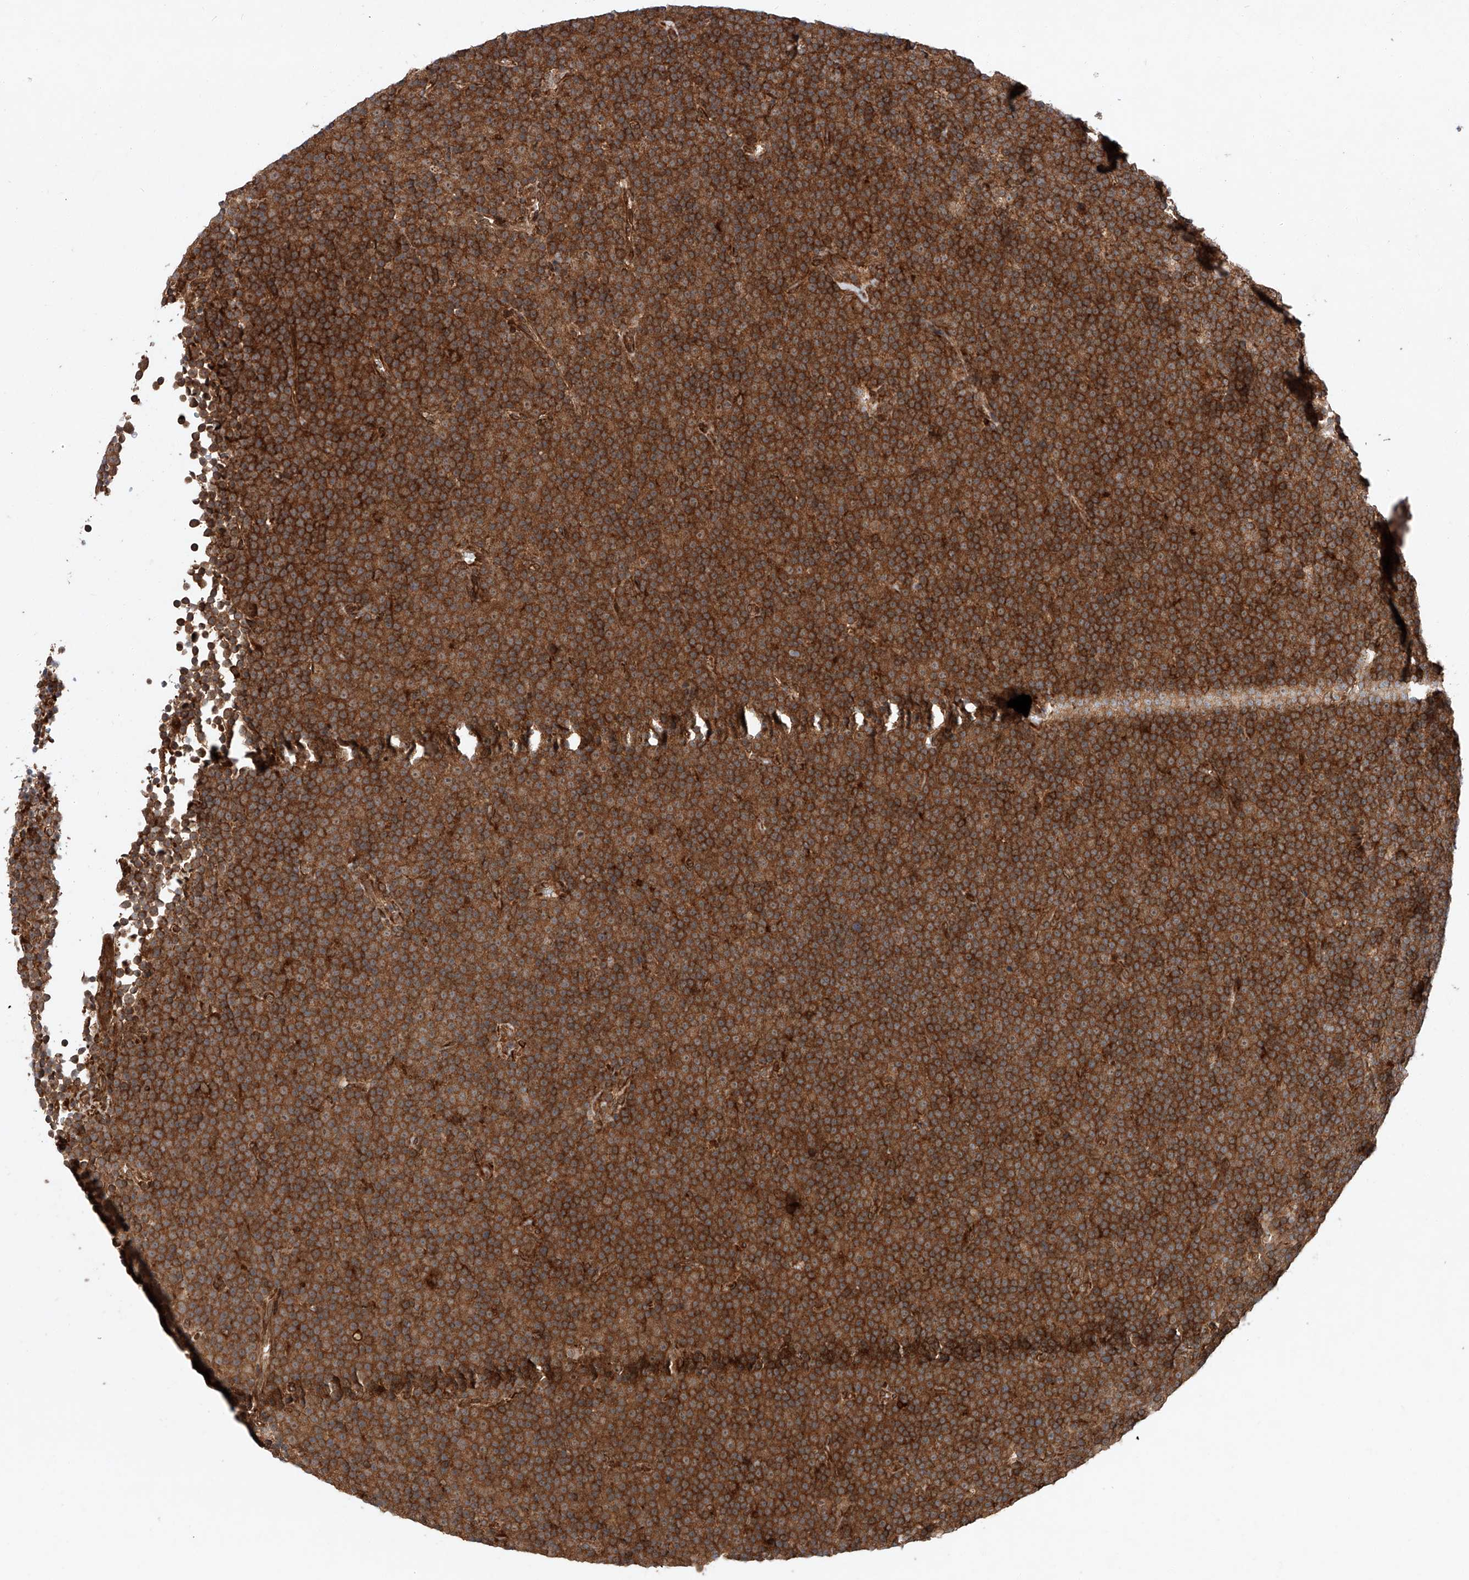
{"staining": {"intensity": "strong", "quantity": ">75%", "location": "cytoplasmic/membranous"}, "tissue": "lymphoma", "cell_type": "Tumor cells", "image_type": "cancer", "snomed": [{"axis": "morphology", "description": "Malignant lymphoma, non-Hodgkin's type, Low grade"}, {"axis": "topography", "description": "Lymph node"}], "caption": "Immunohistochemical staining of lymphoma demonstrates strong cytoplasmic/membranous protein positivity in about >75% of tumor cells.", "gene": "ZFP28", "patient": {"sex": "female", "age": 67}}